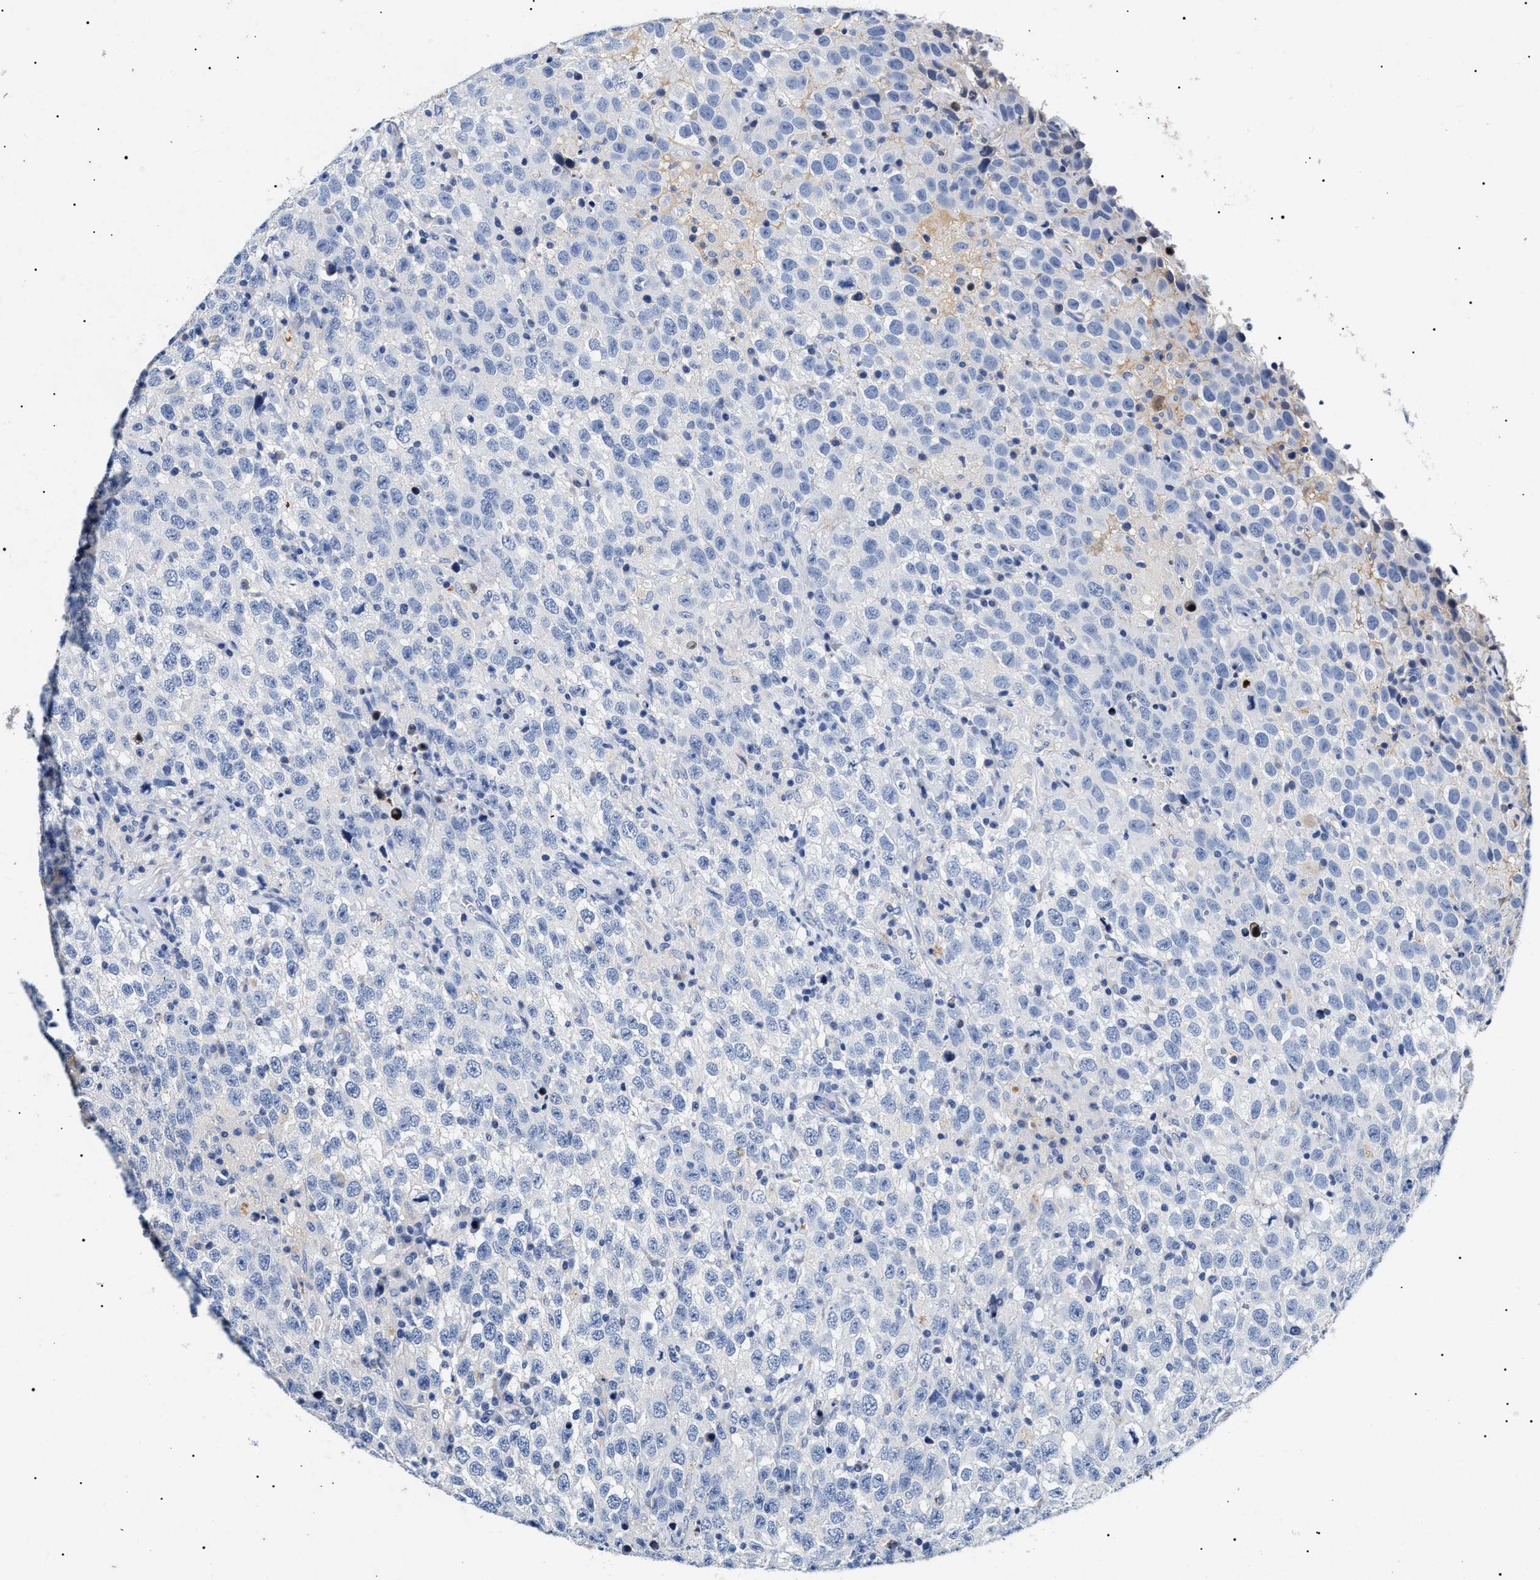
{"staining": {"intensity": "negative", "quantity": "none", "location": "none"}, "tissue": "testis cancer", "cell_type": "Tumor cells", "image_type": "cancer", "snomed": [{"axis": "morphology", "description": "Seminoma, NOS"}, {"axis": "topography", "description": "Testis"}], "caption": "Immunohistochemistry (IHC) of human testis seminoma exhibits no expression in tumor cells. (Stains: DAB (3,3'-diaminobenzidine) immunohistochemistry (IHC) with hematoxylin counter stain, Microscopy: brightfield microscopy at high magnification).", "gene": "LRRC8E", "patient": {"sex": "male", "age": 41}}